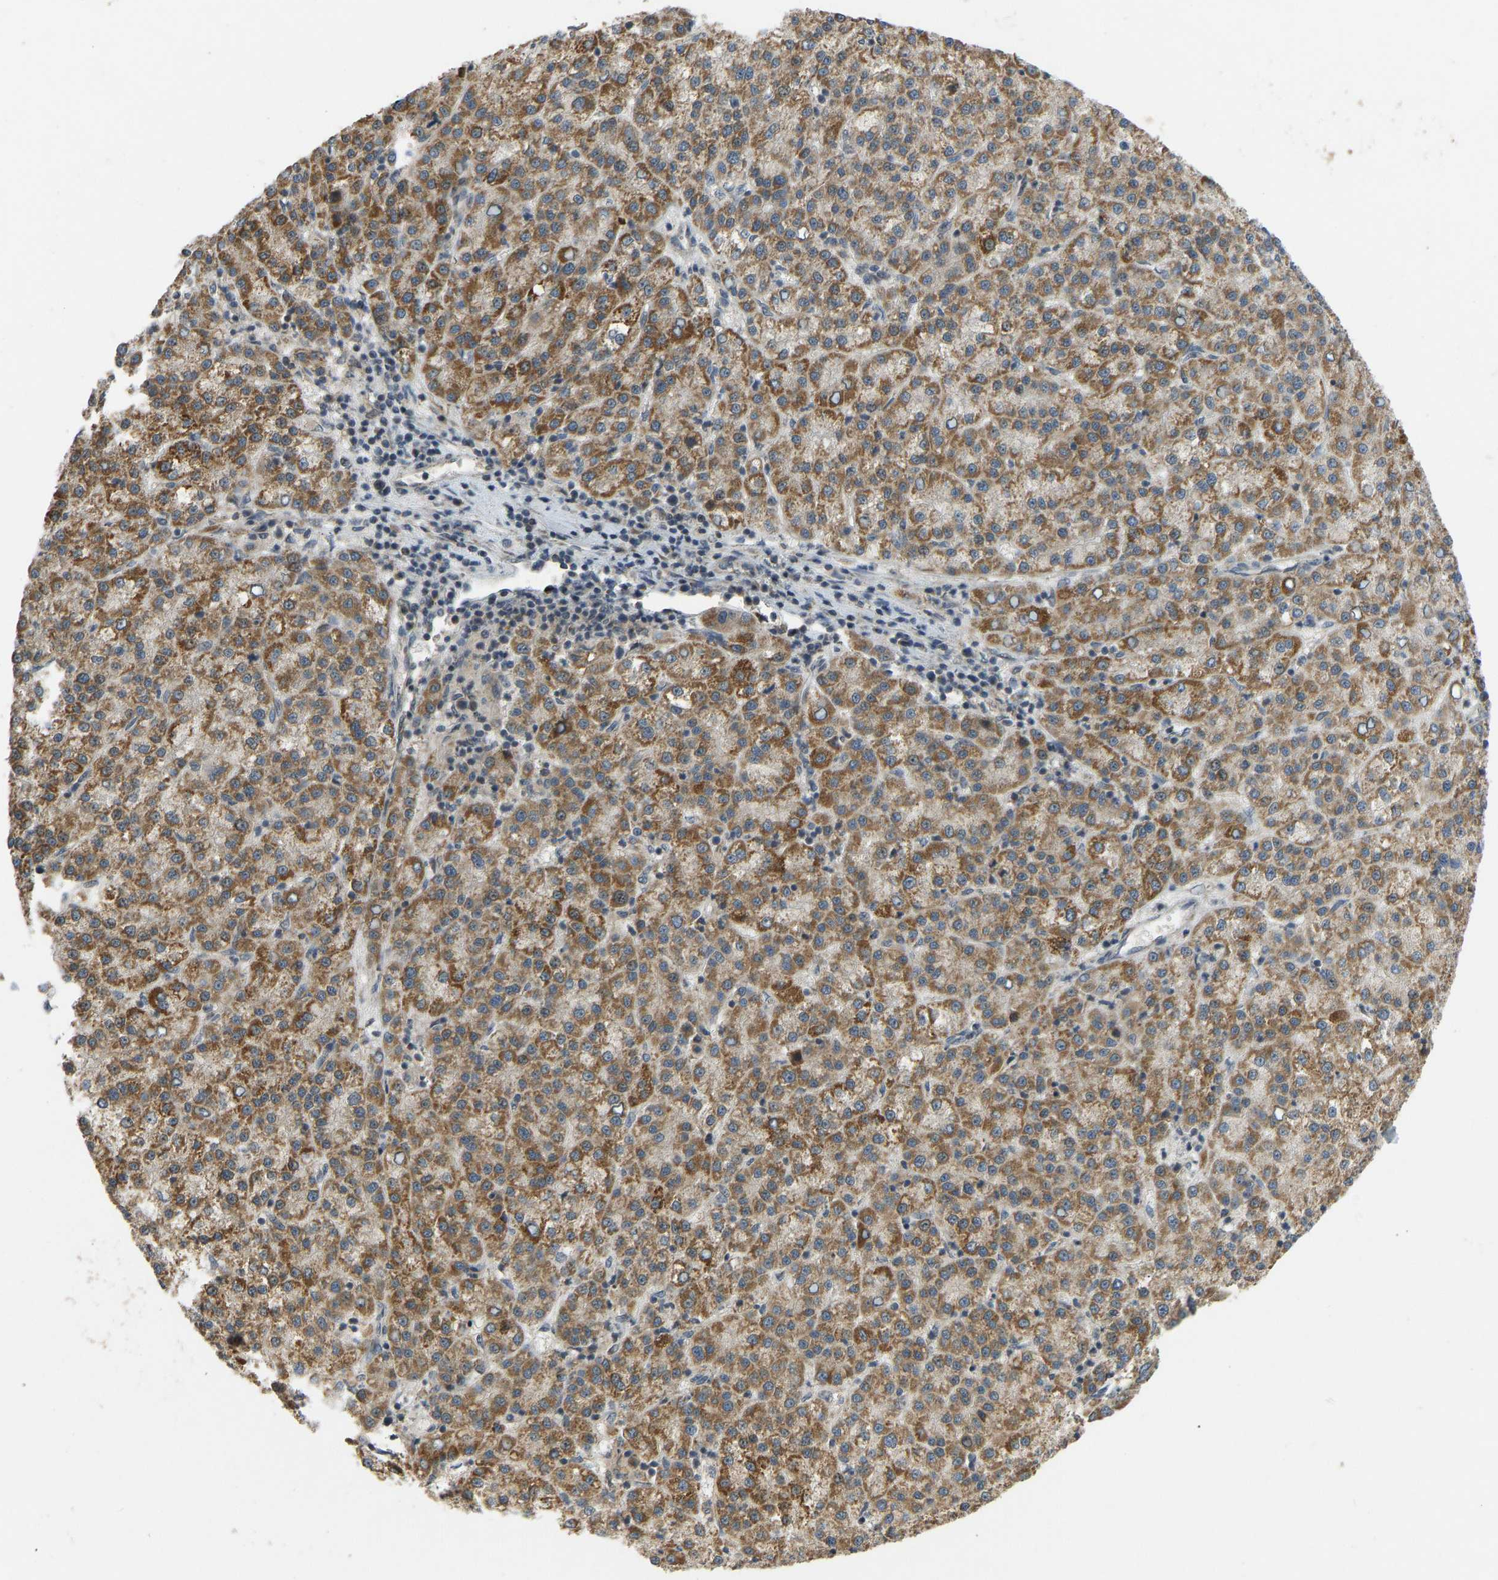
{"staining": {"intensity": "moderate", "quantity": ">75%", "location": "cytoplasmic/membranous"}, "tissue": "liver cancer", "cell_type": "Tumor cells", "image_type": "cancer", "snomed": [{"axis": "morphology", "description": "Carcinoma, Hepatocellular, NOS"}, {"axis": "topography", "description": "Liver"}], "caption": "Moderate cytoplasmic/membranous positivity is present in about >75% of tumor cells in liver cancer (hepatocellular carcinoma).", "gene": "ACADS", "patient": {"sex": "female", "age": 58}}